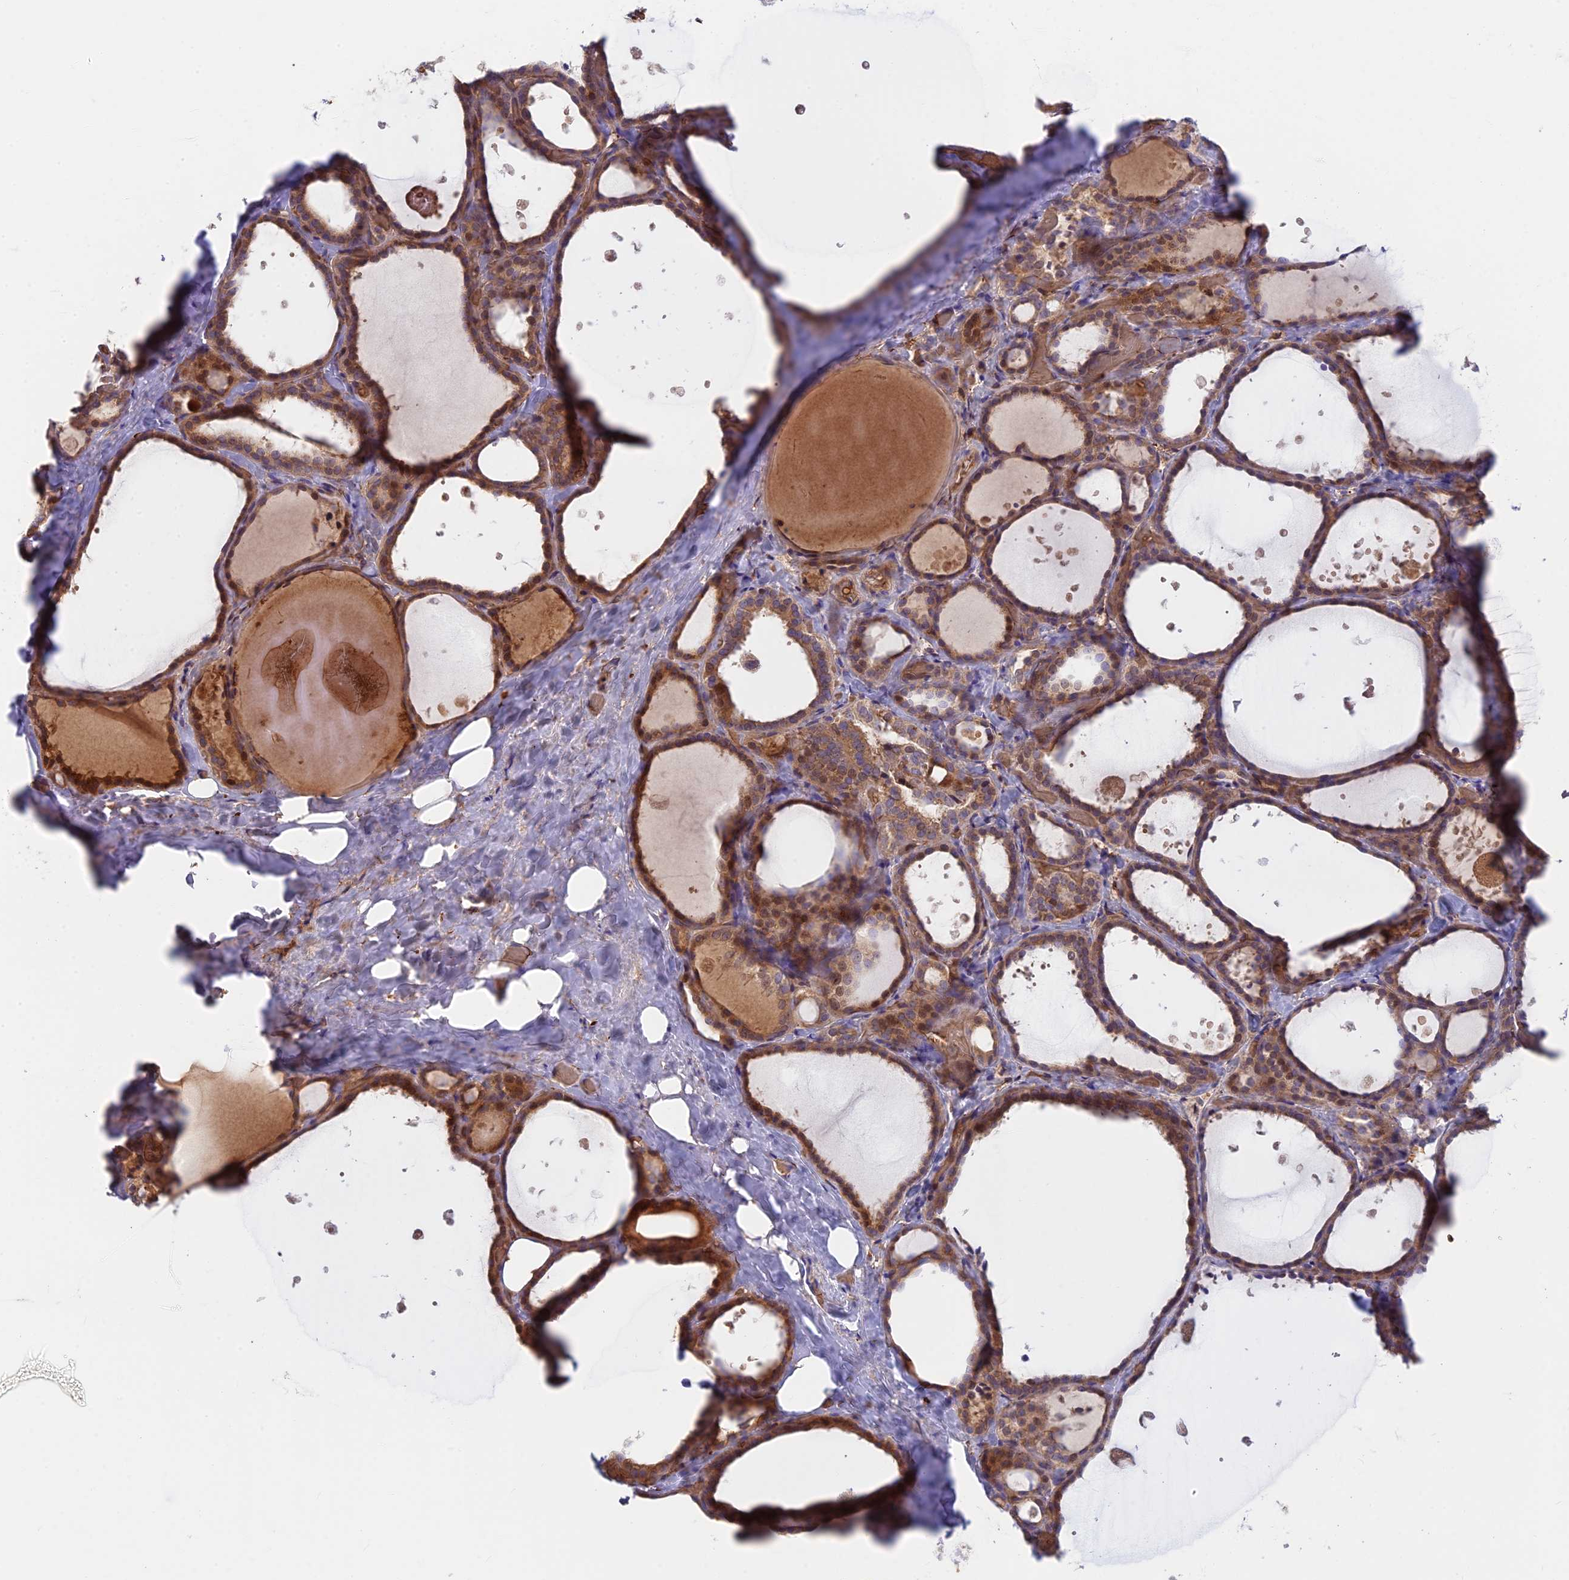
{"staining": {"intensity": "moderate", "quantity": ">75%", "location": "cytoplasmic/membranous"}, "tissue": "thyroid gland", "cell_type": "Glandular cells", "image_type": "normal", "snomed": [{"axis": "morphology", "description": "Normal tissue, NOS"}, {"axis": "topography", "description": "Thyroid gland"}], "caption": "This photomicrograph reveals immunohistochemistry (IHC) staining of benign human thyroid gland, with medium moderate cytoplasmic/membranous expression in about >75% of glandular cells.", "gene": "UFSP2", "patient": {"sex": "female", "age": 44}}